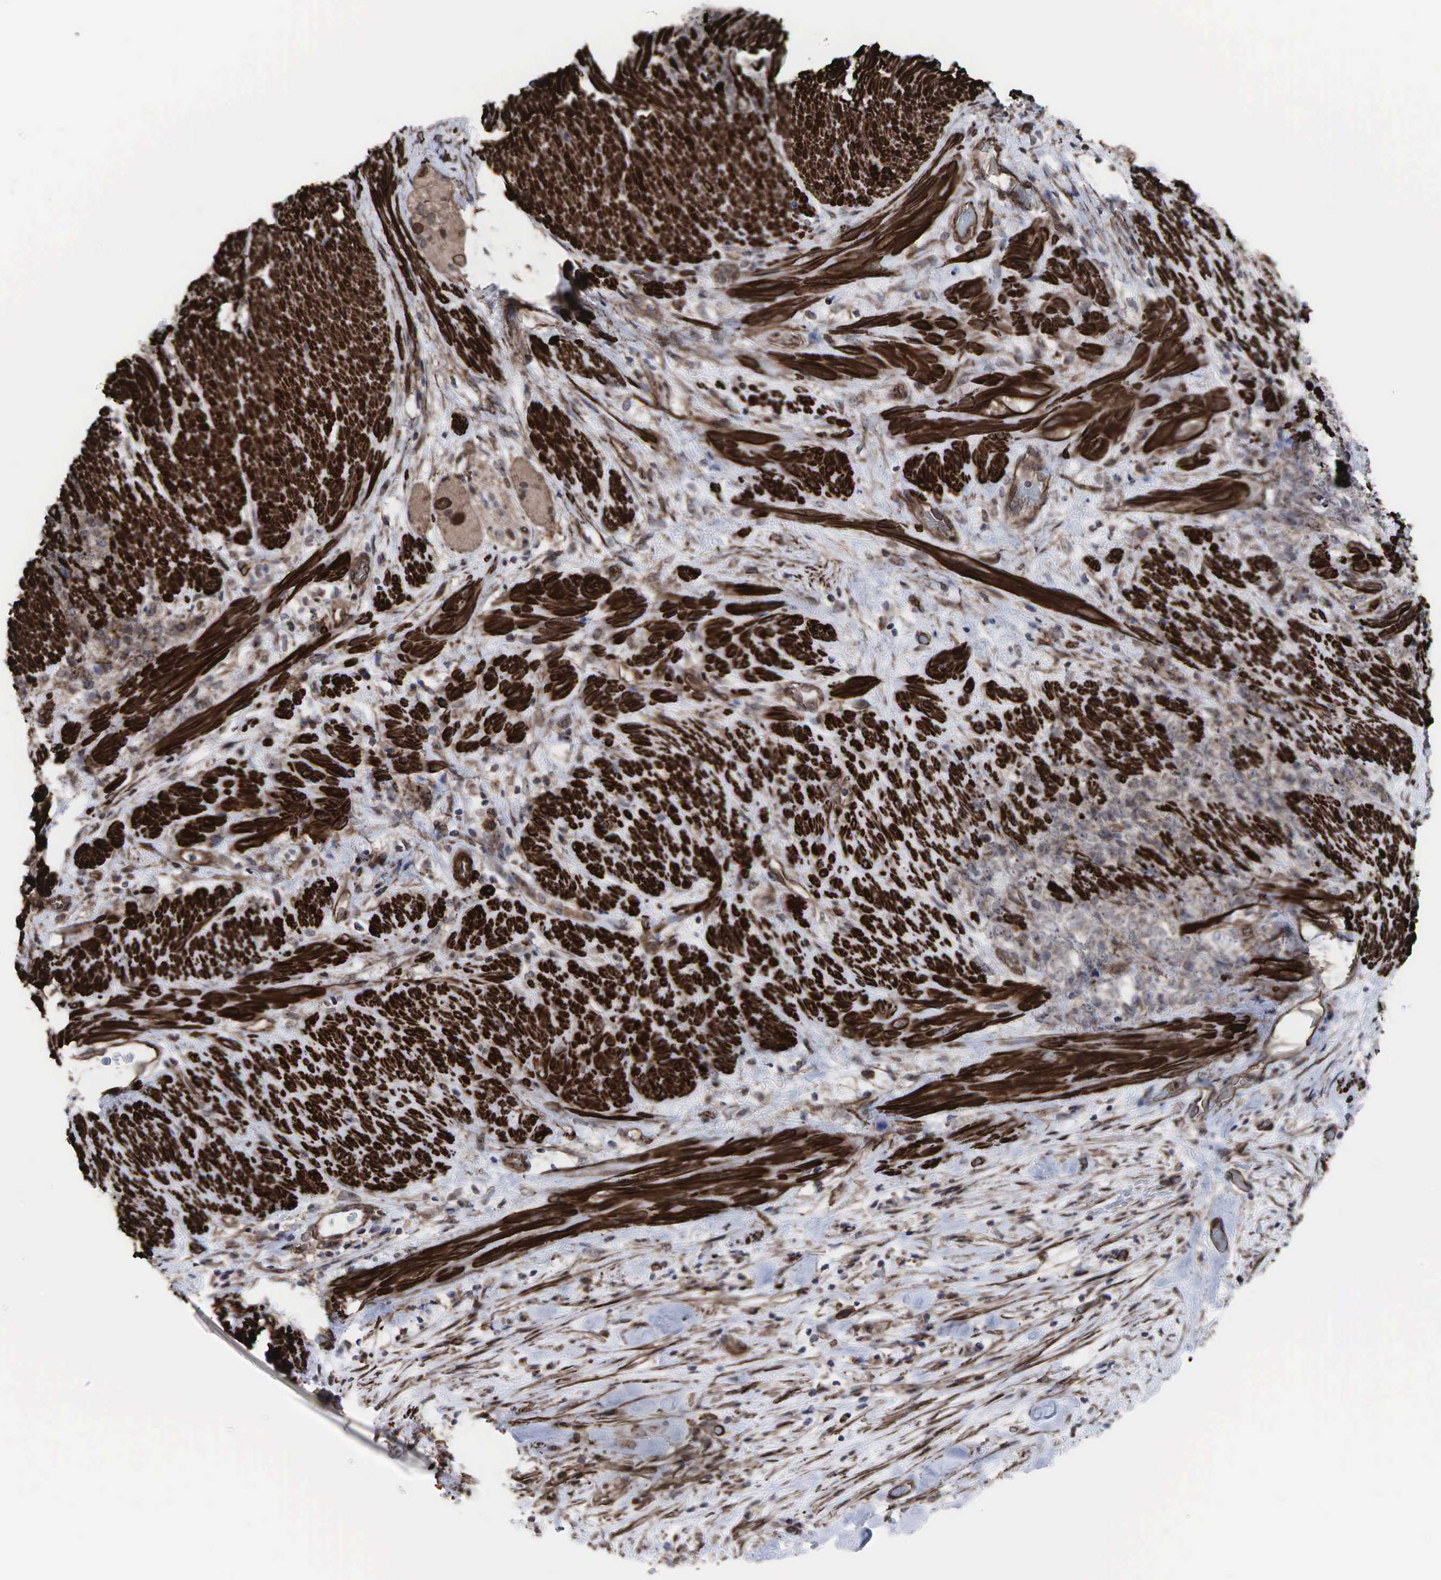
{"staining": {"intensity": "weak", "quantity": ">75%", "location": "cytoplasmic/membranous"}, "tissue": "stomach cancer", "cell_type": "Tumor cells", "image_type": "cancer", "snomed": [{"axis": "morphology", "description": "Adenocarcinoma, NOS"}, {"axis": "topography", "description": "Stomach, lower"}], "caption": "Tumor cells exhibit weak cytoplasmic/membranous expression in approximately >75% of cells in adenocarcinoma (stomach). Immunohistochemistry (ihc) stains the protein of interest in brown and the nuclei are stained blue.", "gene": "GPRASP1", "patient": {"sex": "male", "age": 88}}